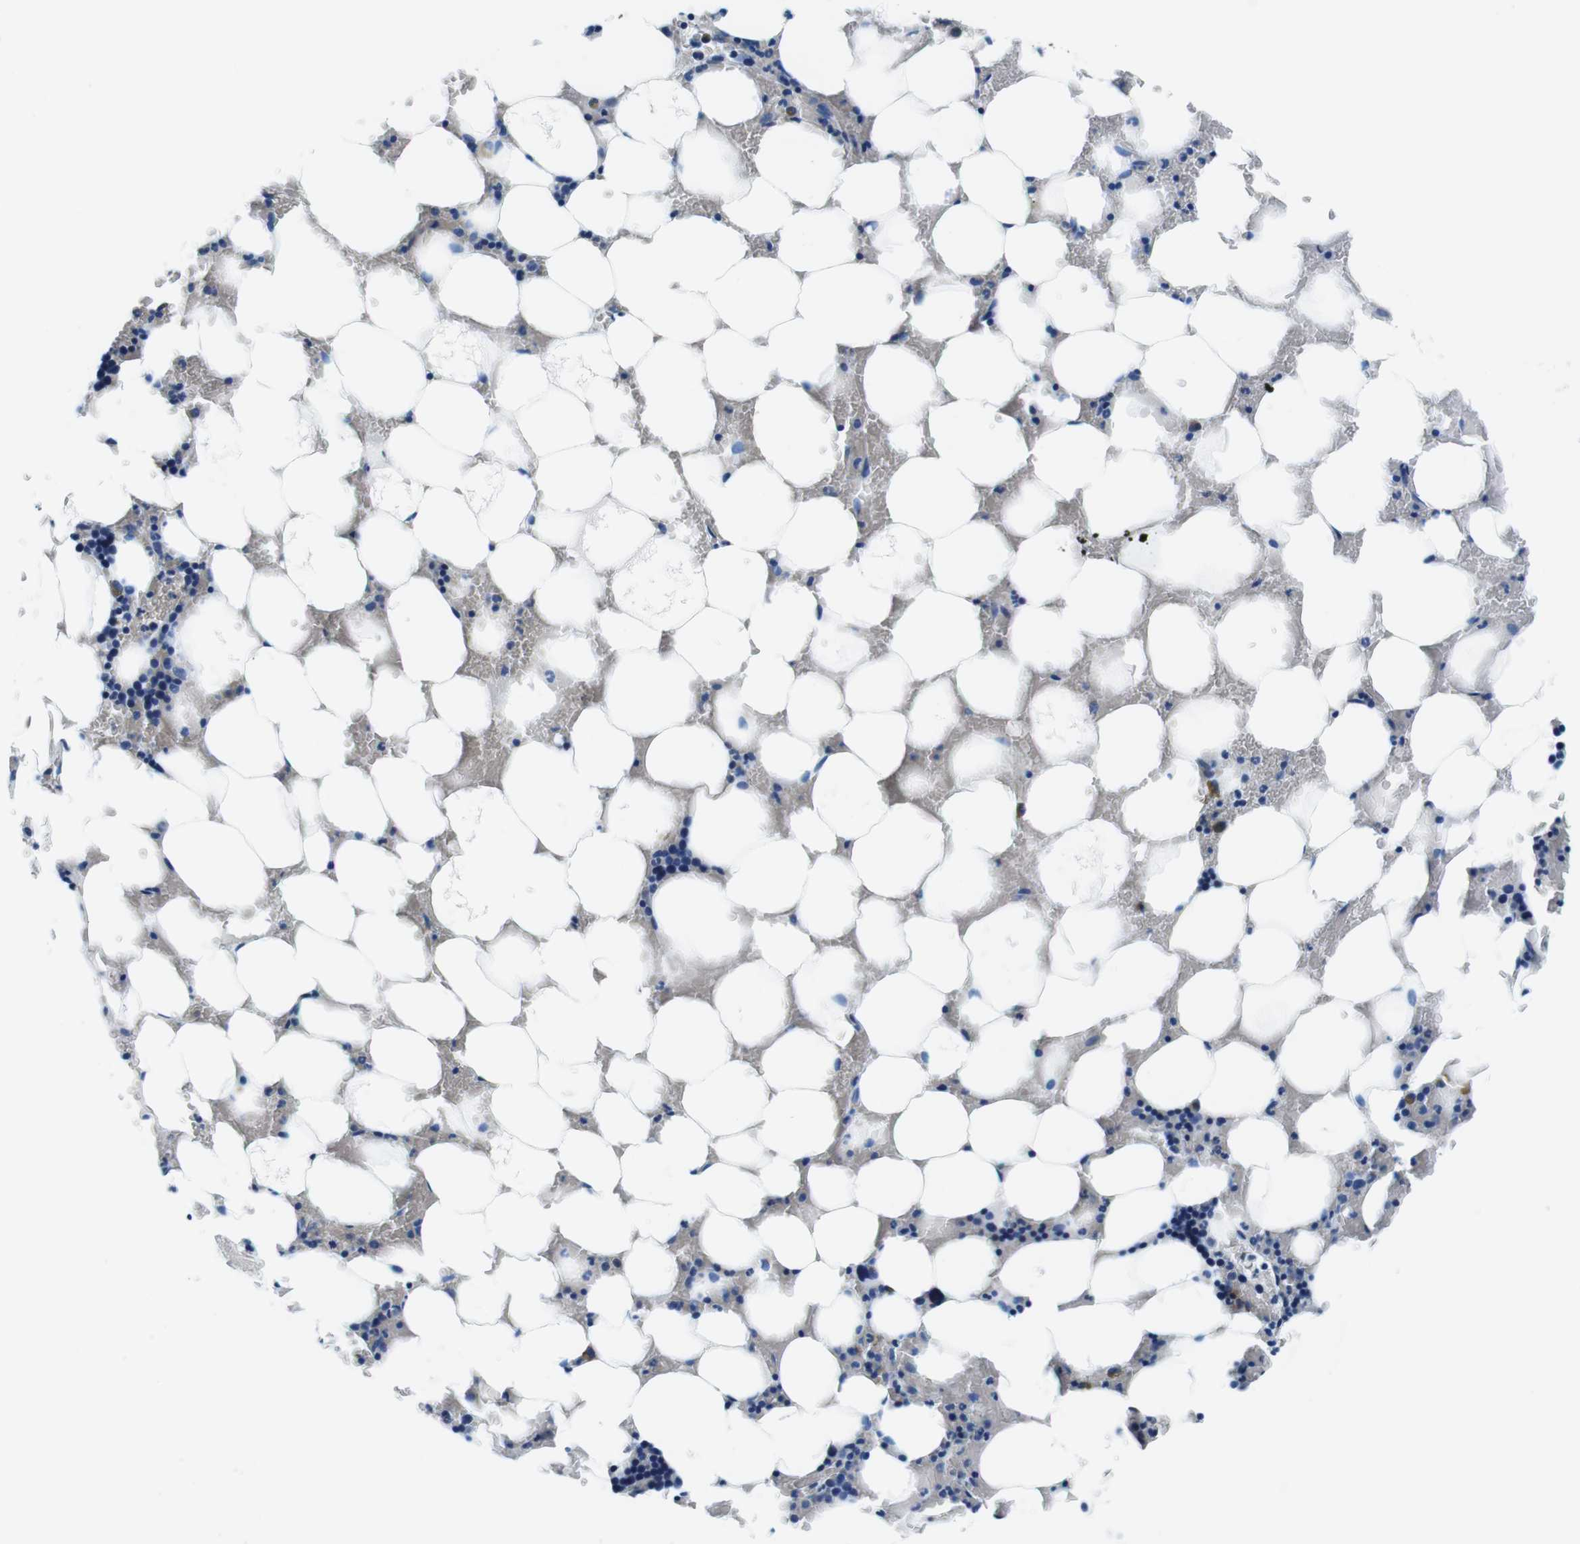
{"staining": {"intensity": "strong", "quantity": "<25%", "location": "cytoplasmic/membranous"}, "tissue": "bone marrow", "cell_type": "Hematopoietic cells", "image_type": "normal", "snomed": [{"axis": "morphology", "description": "Normal tissue, NOS"}, {"axis": "topography", "description": "Bone marrow"}], "caption": "Strong cytoplasmic/membranous staining for a protein is seen in approximately <25% of hematopoietic cells of normal bone marrow using immunohistochemistry.", "gene": "ELANE", "patient": {"sex": "female", "age": 73}}